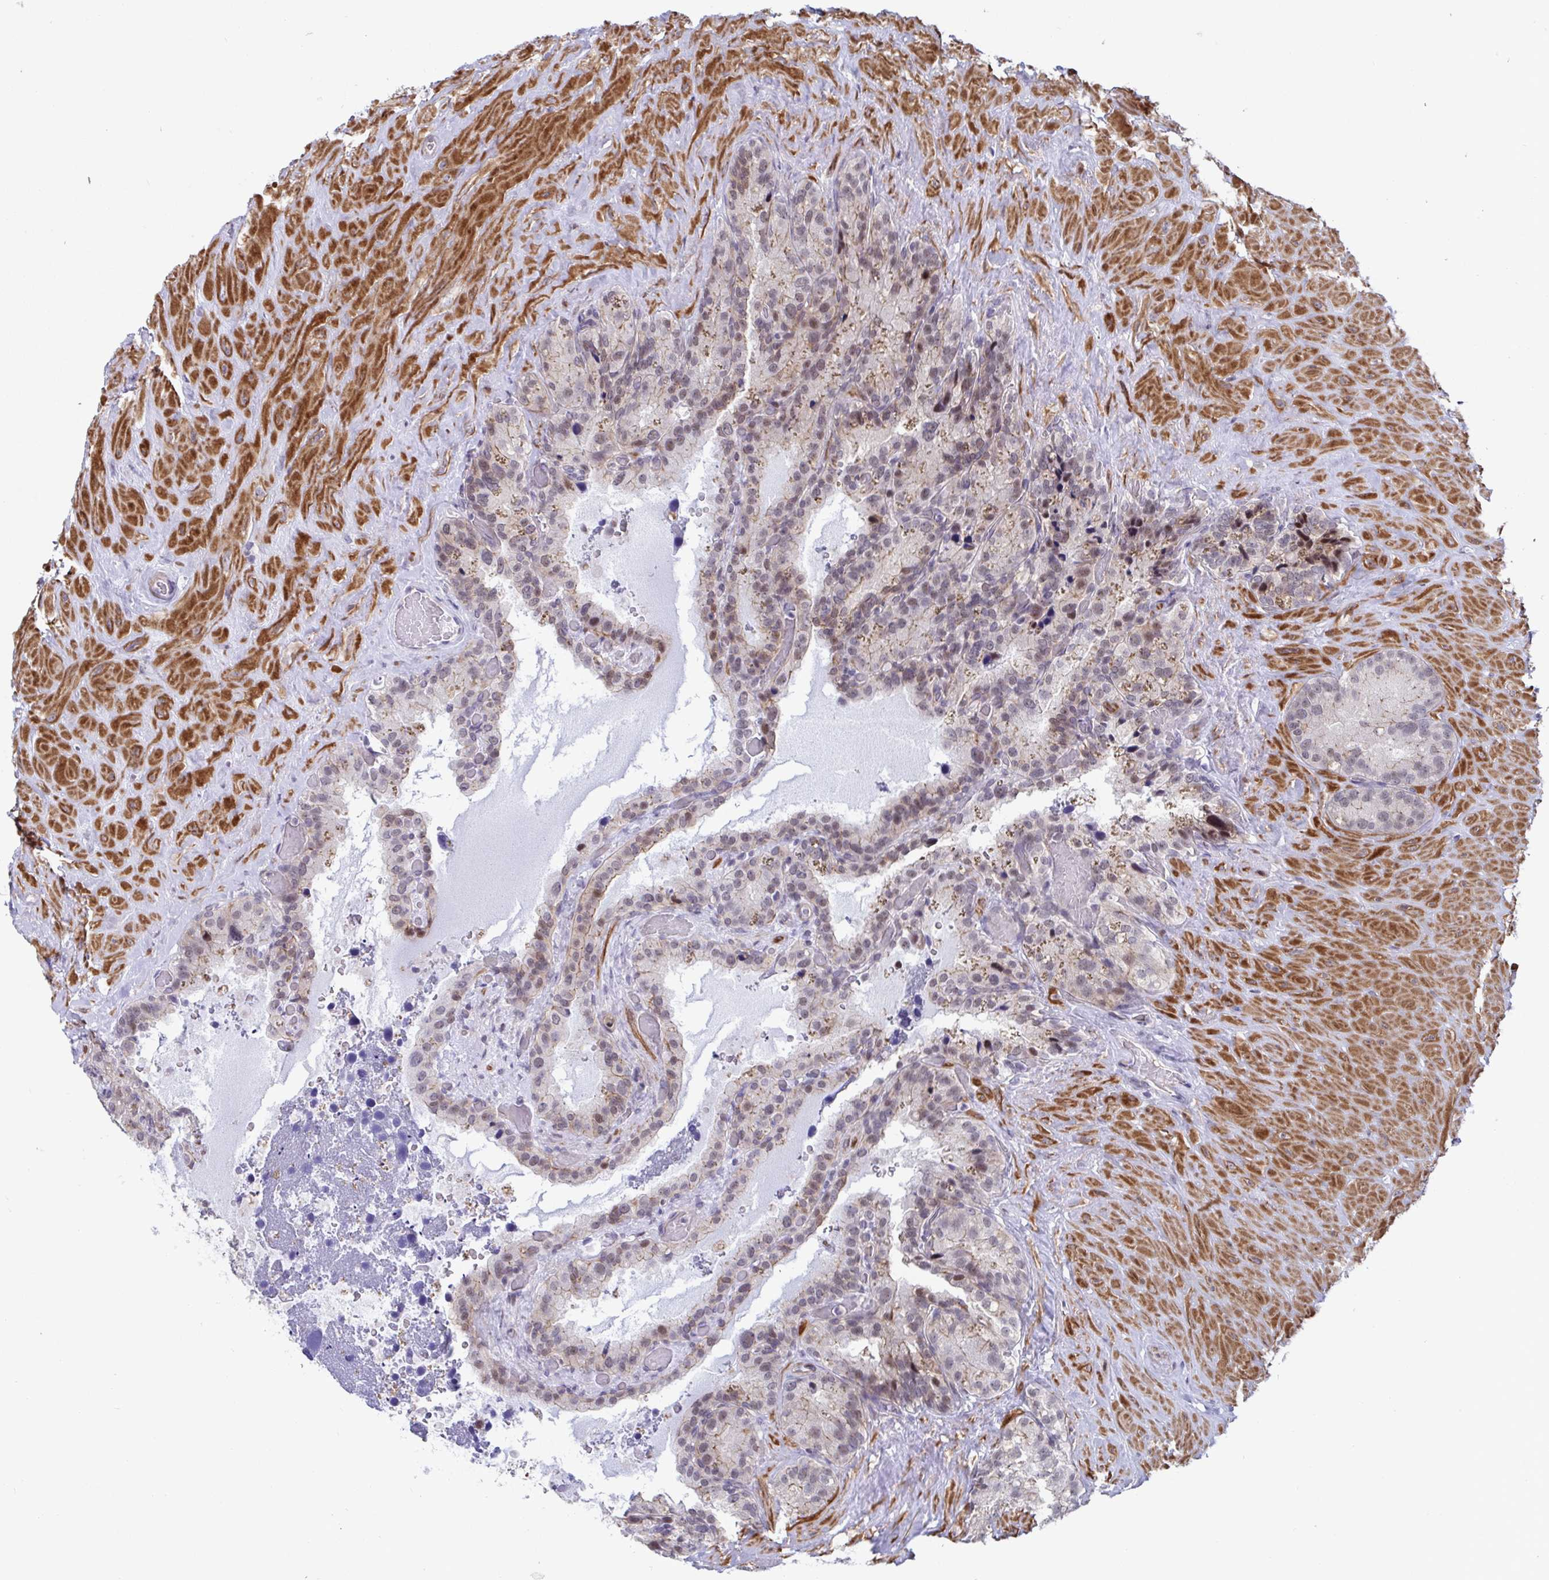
{"staining": {"intensity": "moderate", "quantity": "25%-75%", "location": "cytoplasmic/membranous,nuclear"}, "tissue": "seminal vesicle", "cell_type": "Glandular cells", "image_type": "normal", "snomed": [{"axis": "morphology", "description": "Normal tissue, NOS"}, {"axis": "topography", "description": "Seminal veicle"}], "caption": "Protein staining exhibits moderate cytoplasmic/membranous,nuclear expression in about 25%-75% of glandular cells in benign seminal vesicle. (DAB IHC with brightfield microscopy, high magnification).", "gene": "WDR72", "patient": {"sex": "male", "age": 60}}